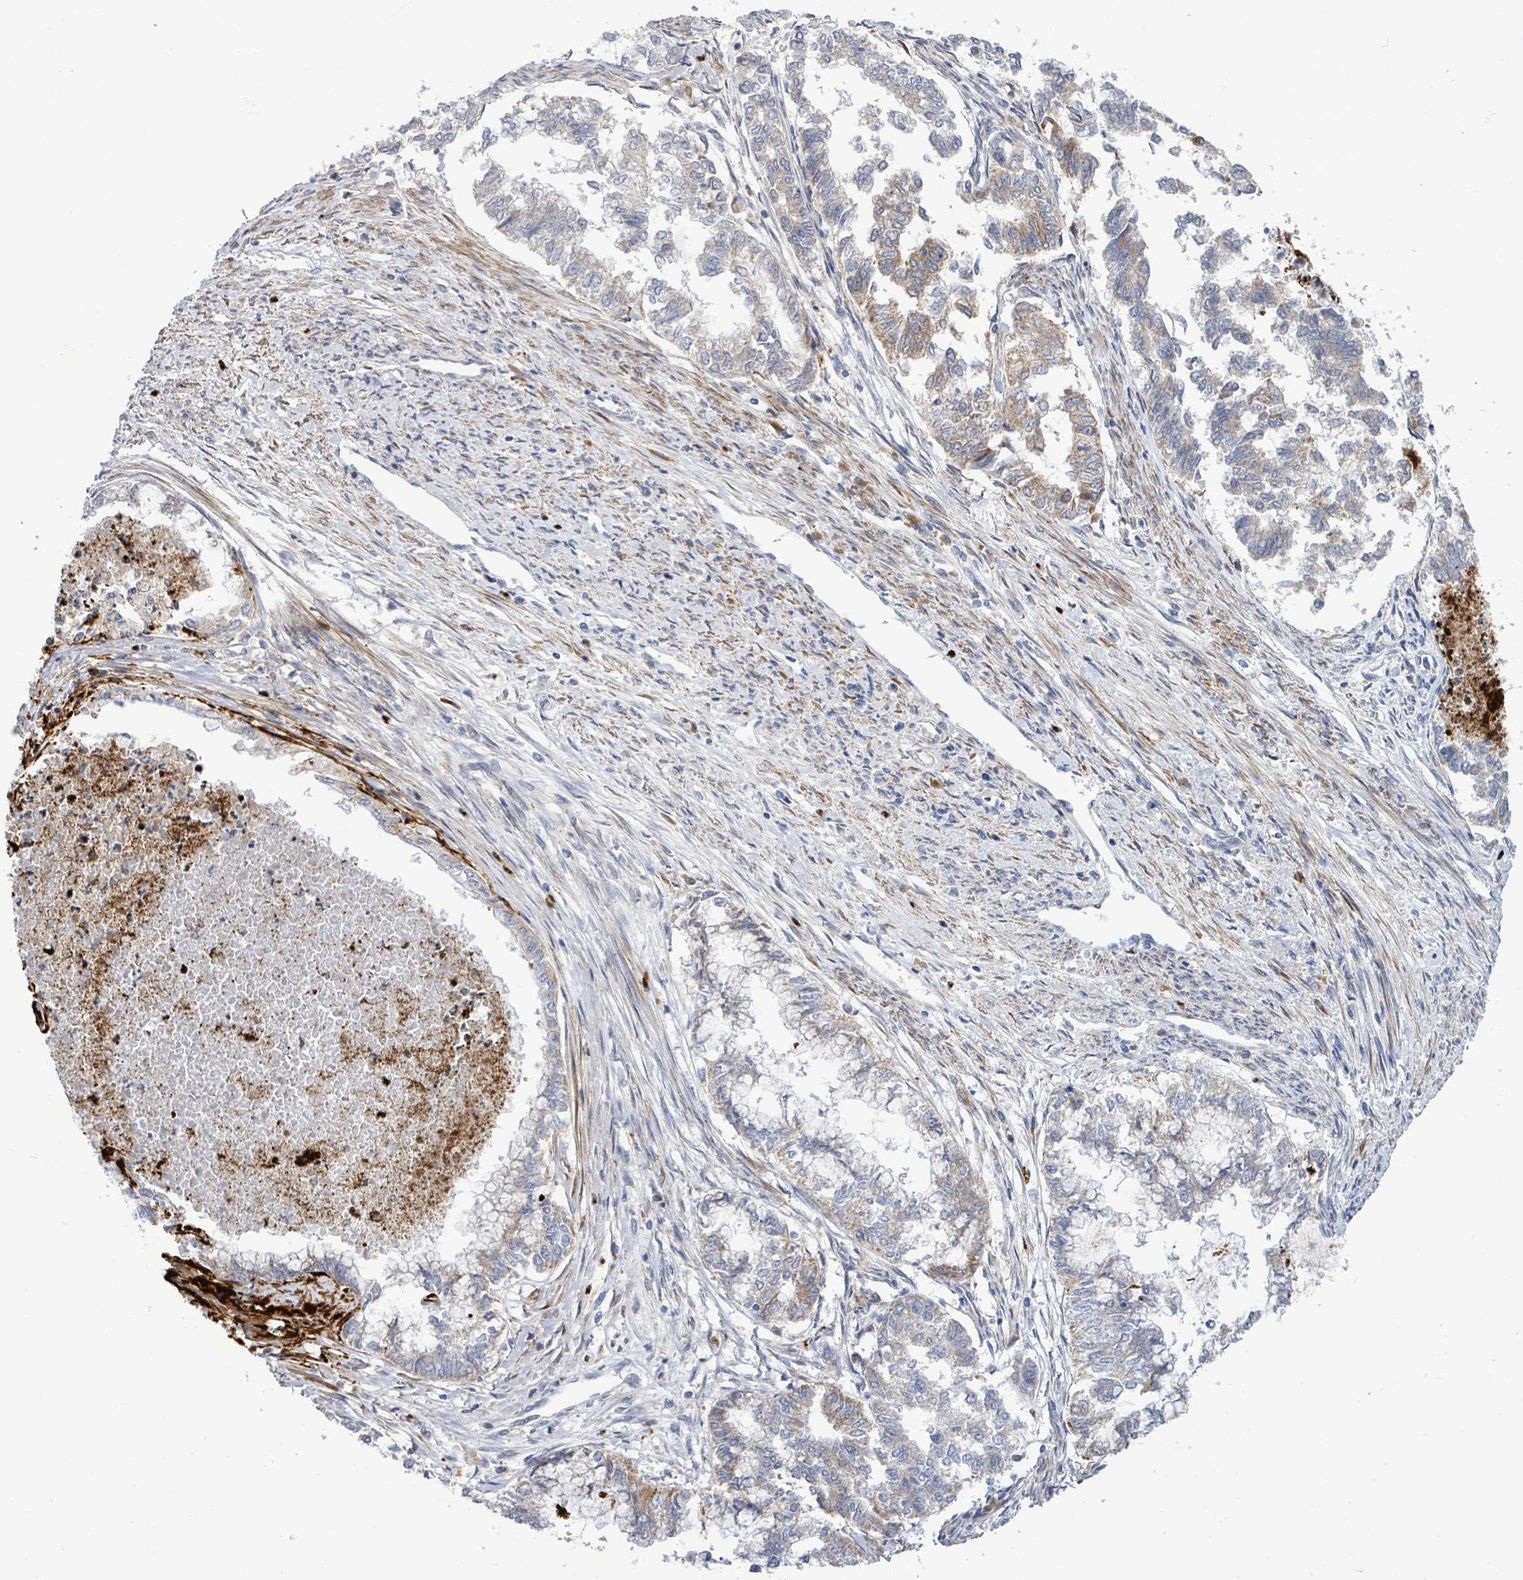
{"staining": {"intensity": "weak", "quantity": "<25%", "location": "cytoplasmic/membranous"}, "tissue": "endometrial cancer", "cell_type": "Tumor cells", "image_type": "cancer", "snomed": [{"axis": "morphology", "description": "Adenocarcinoma, NOS"}, {"axis": "topography", "description": "Endometrium"}], "caption": "Tumor cells are negative for brown protein staining in endometrial cancer. The staining was performed using DAB to visualize the protein expression in brown, while the nuclei were stained in blue with hematoxylin (Magnification: 20x).", "gene": "SAR1A", "patient": {"sex": "female", "age": 79}}